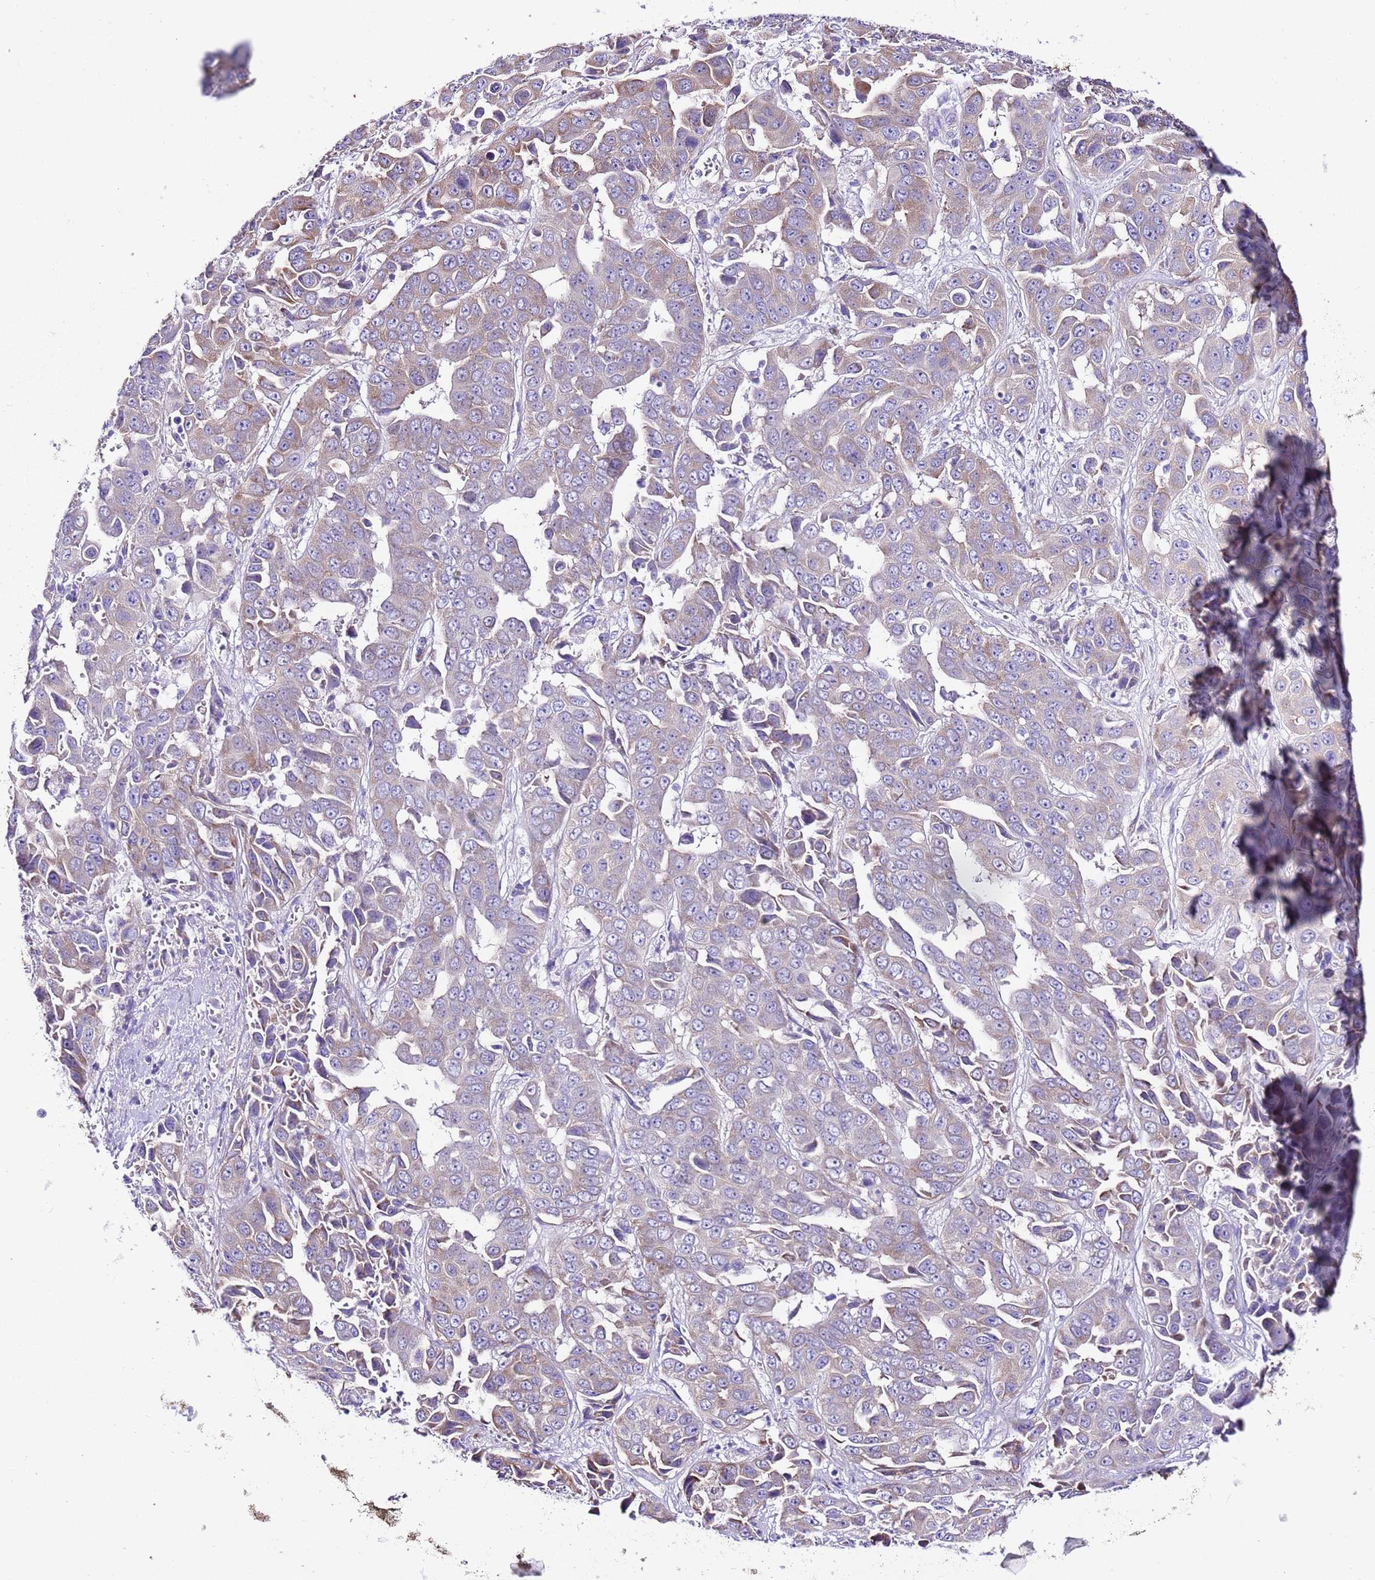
{"staining": {"intensity": "weak", "quantity": "<25%", "location": "cytoplasmic/membranous"}, "tissue": "liver cancer", "cell_type": "Tumor cells", "image_type": "cancer", "snomed": [{"axis": "morphology", "description": "Cholangiocarcinoma"}, {"axis": "topography", "description": "Liver"}], "caption": "Human liver cancer (cholangiocarcinoma) stained for a protein using immunohistochemistry exhibits no positivity in tumor cells.", "gene": "RPS10", "patient": {"sex": "female", "age": 52}}